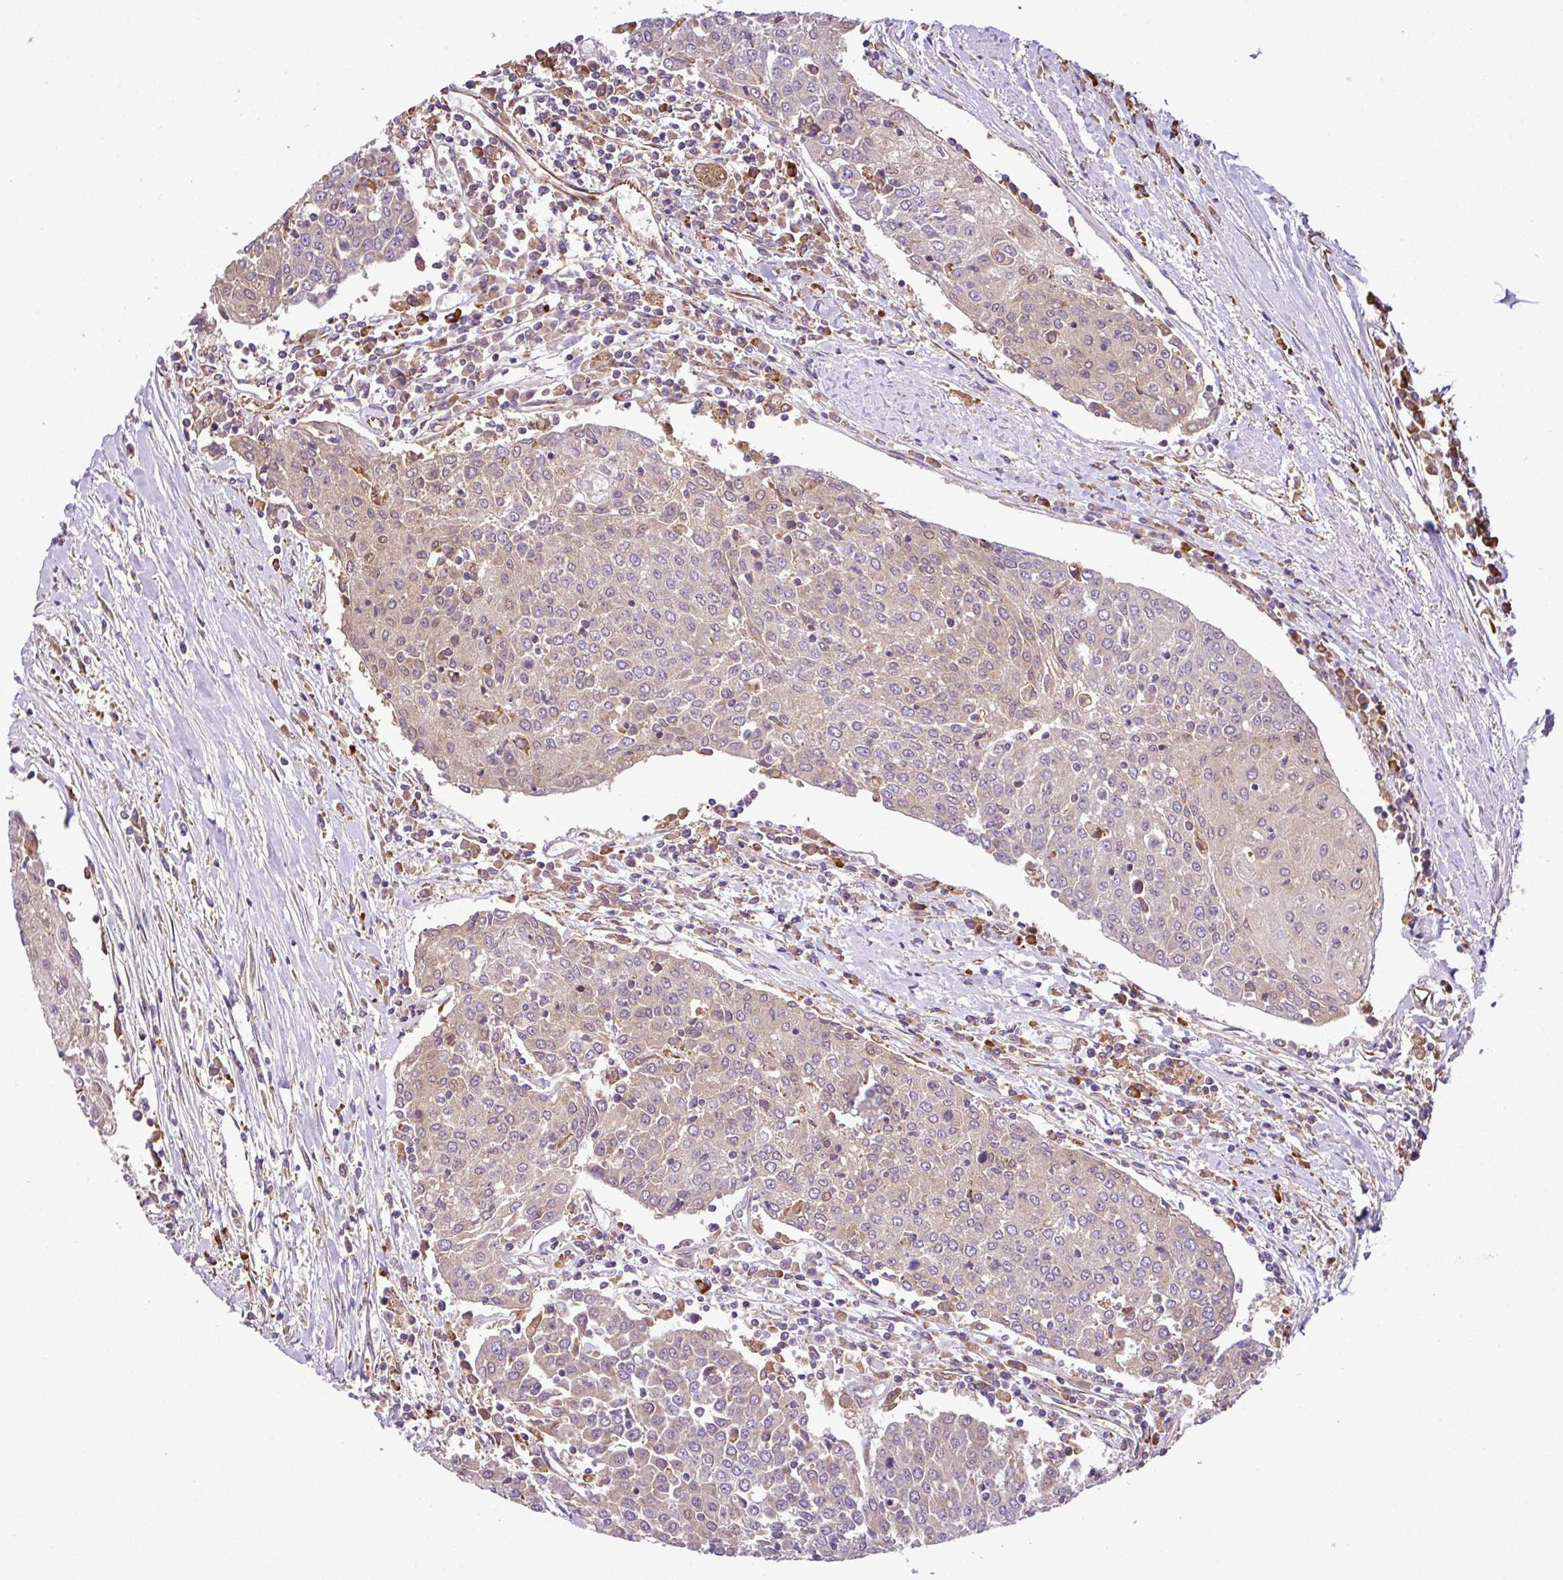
{"staining": {"intensity": "weak", "quantity": "<25%", "location": "cytoplasmic/membranous"}, "tissue": "urothelial cancer", "cell_type": "Tumor cells", "image_type": "cancer", "snomed": [{"axis": "morphology", "description": "Urothelial carcinoma, High grade"}, {"axis": "topography", "description": "Urinary bladder"}], "caption": "Urothelial cancer stained for a protein using IHC displays no positivity tumor cells.", "gene": "DLGAP4", "patient": {"sex": "female", "age": 85}}